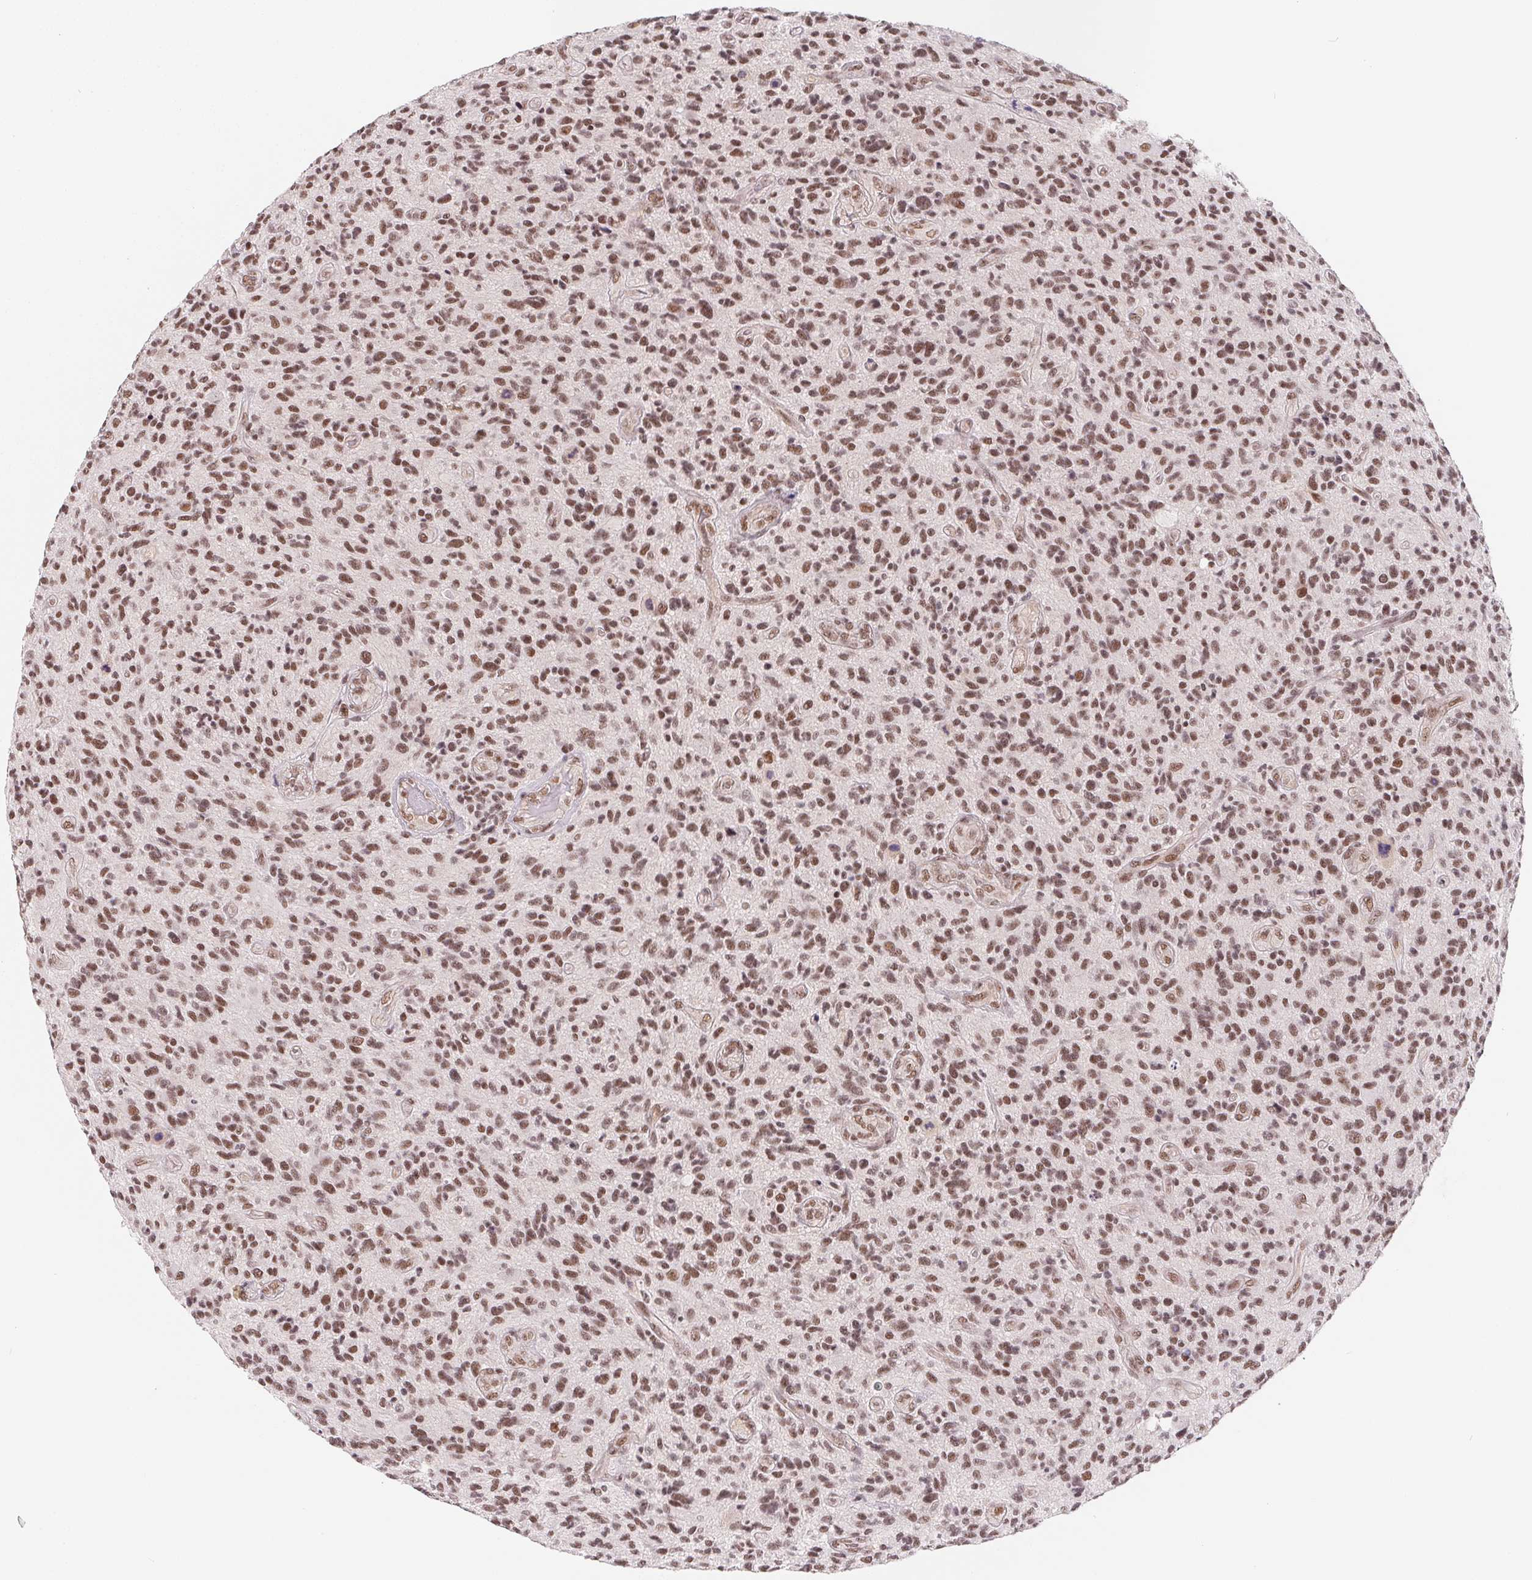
{"staining": {"intensity": "moderate", "quantity": ">75%", "location": "nuclear"}, "tissue": "glioma", "cell_type": "Tumor cells", "image_type": "cancer", "snomed": [{"axis": "morphology", "description": "Glioma, malignant, High grade"}, {"axis": "topography", "description": "Brain"}], "caption": "Immunohistochemical staining of glioma exhibits medium levels of moderate nuclear protein expression in about >75% of tumor cells.", "gene": "TCERG1", "patient": {"sex": "male", "age": 47}}